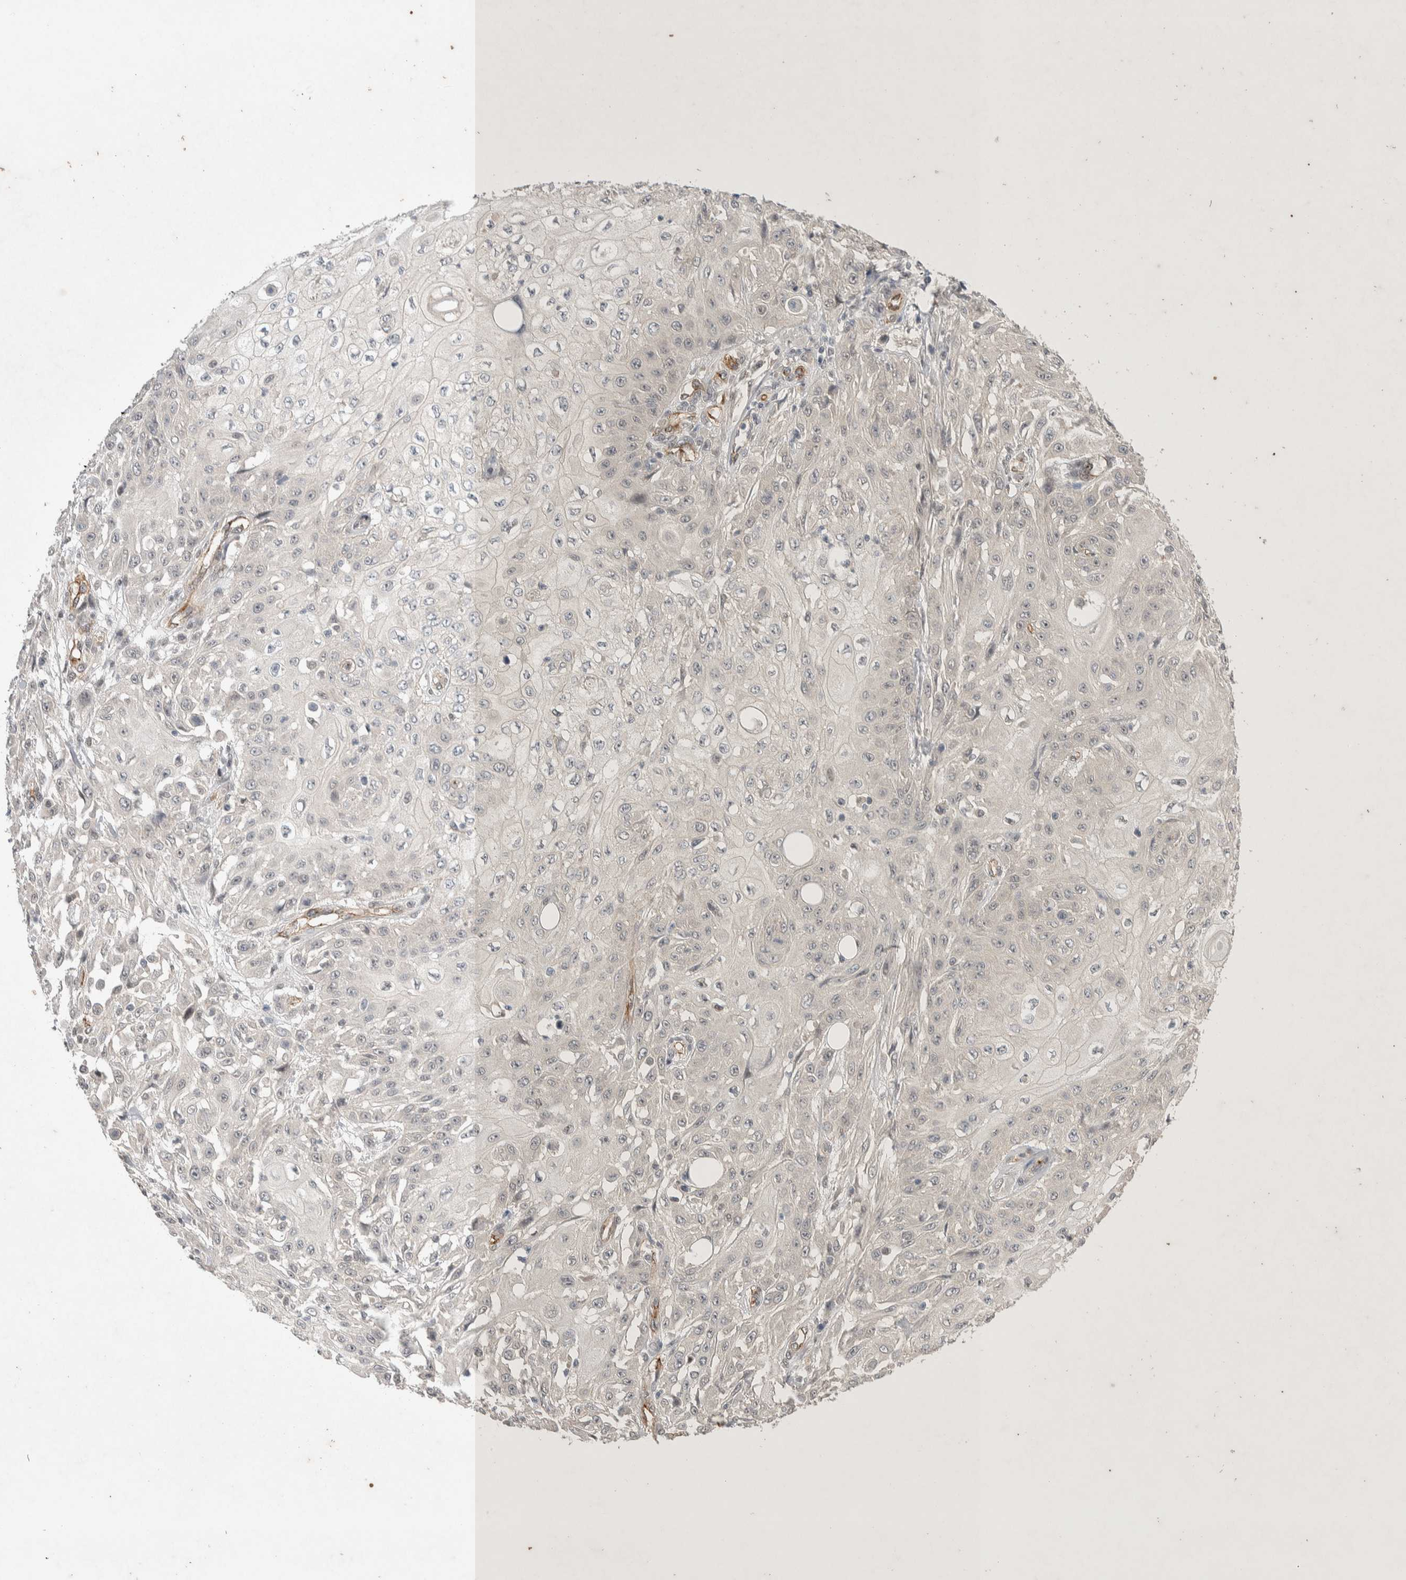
{"staining": {"intensity": "negative", "quantity": "none", "location": "none"}, "tissue": "skin cancer", "cell_type": "Tumor cells", "image_type": "cancer", "snomed": [{"axis": "morphology", "description": "Squamous cell carcinoma, NOS"}, {"axis": "morphology", "description": "Squamous cell carcinoma, metastatic, NOS"}, {"axis": "topography", "description": "Skin"}, {"axis": "topography", "description": "Lymph node"}], "caption": "High magnification brightfield microscopy of skin metastatic squamous cell carcinoma stained with DAB (brown) and counterstained with hematoxylin (blue): tumor cells show no significant positivity.", "gene": "ZNF704", "patient": {"sex": "male", "age": 75}}